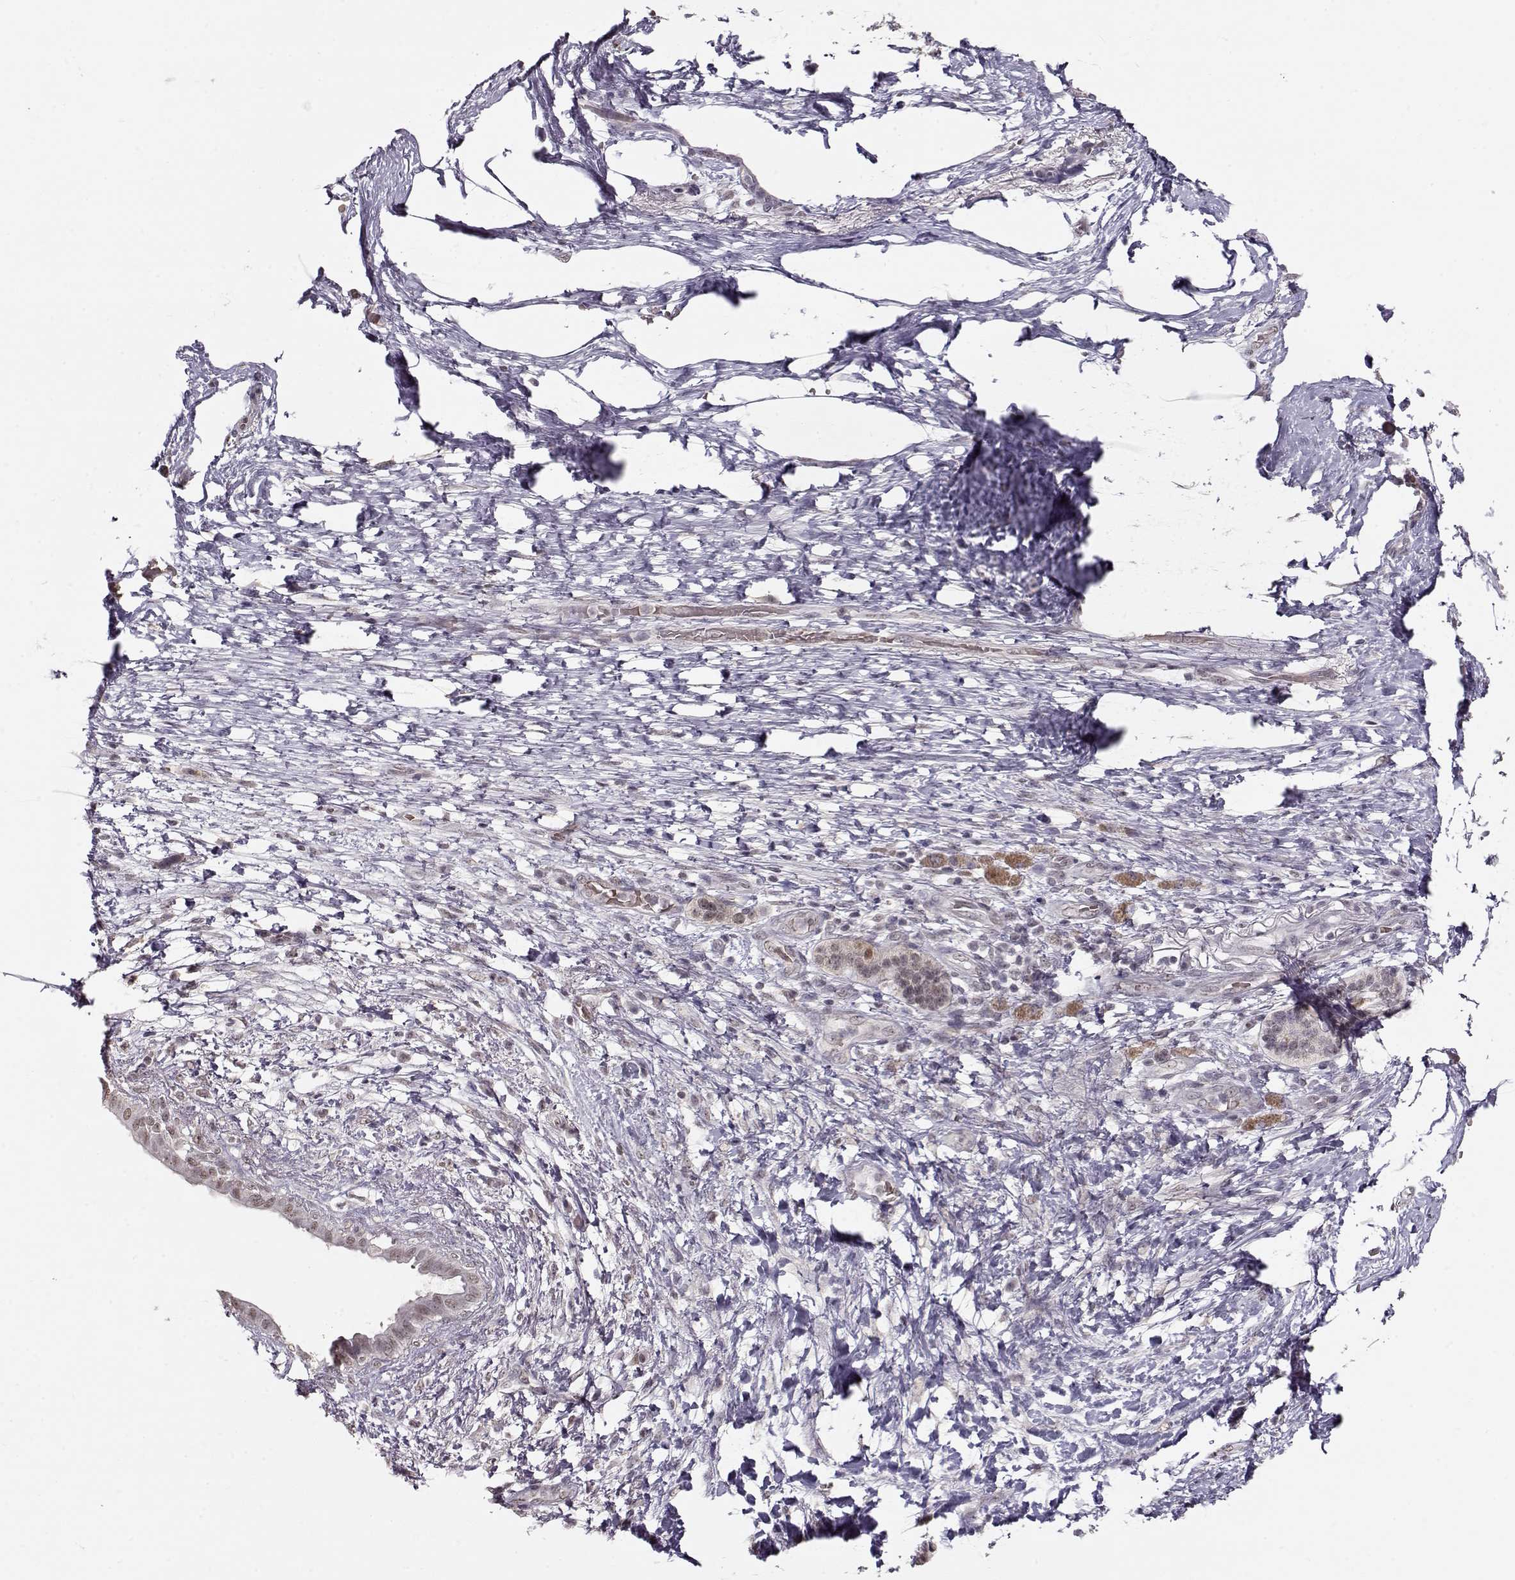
{"staining": {"intensity": "weak", "quantity": "<25%", "location": "nuclear"}, "tissue": "pancreatic cancer", "cell_type": "Tumor cells", "image_type": "cancer", "snomed": [{"axis": "morphology", "description": "Adenocarcinoma, NOS"}, {"axis": "topography", "description": "Pancreas"}], "caption": "Immunohistochemistry of adenocarcinoma (pancreatic) shows no expression in tumor cells.", "gene": "PCP4", "patient": {"sex": "female", "age": 72}}